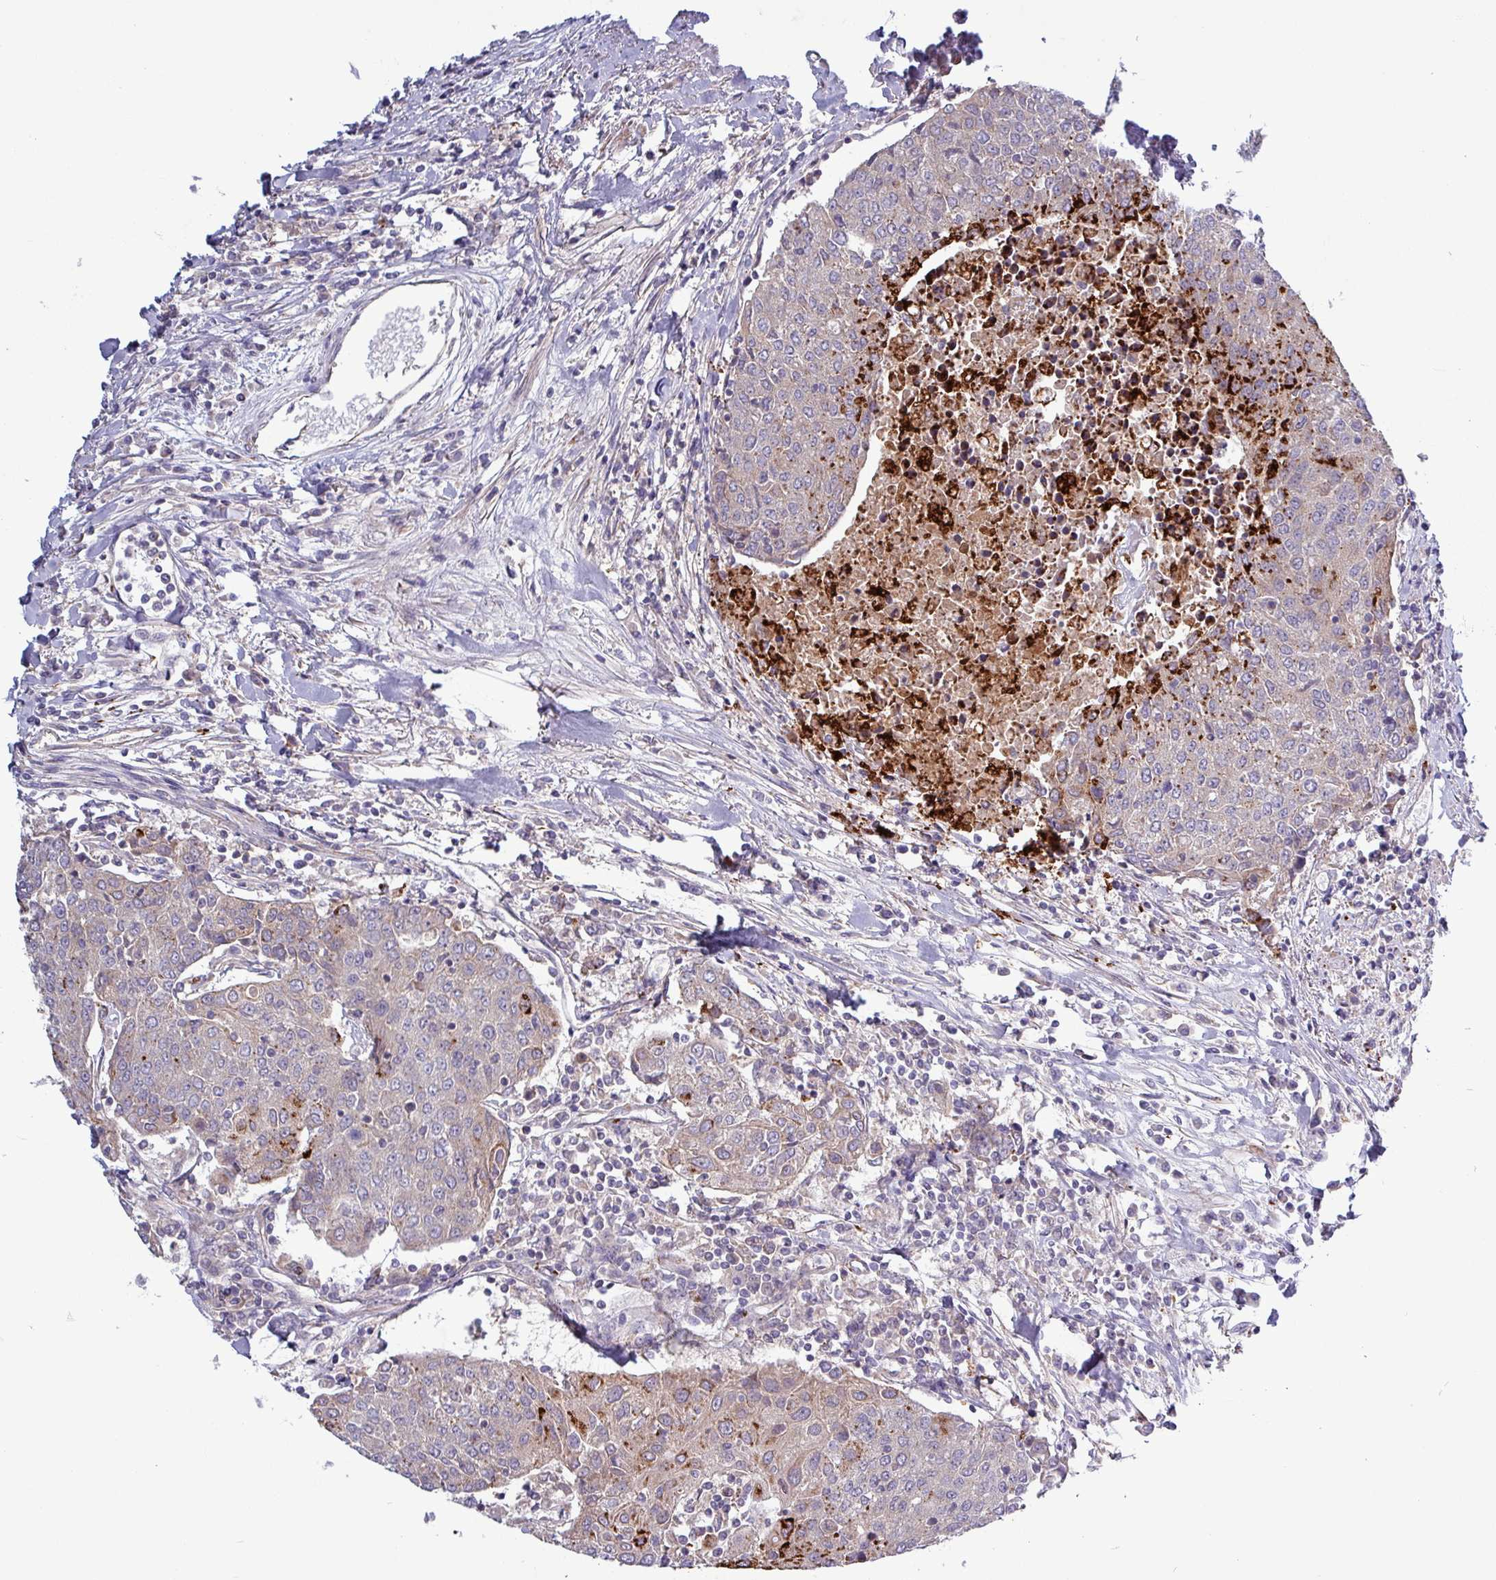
{"staining": {"intensity": "strong", "quantity": "<25%", "location": "cytoplasmic/membranous"}, "tissue": "urothelial cancer", "cell_type": "Tumor cells", "image_type": "cancer", "snomed": [{"axis": "morphology", "description": "Urothelial carcinoma, High grade"}, {"axis": "topography", "description": "Urinary bladder"}], "caption": "The micrograph demonstrates immunohistochemical staining of urothelial cancer. There is strong cytoplasmic/membranous staining is appreciated in approximately <25% of tumor cells.", "gene": "PLIN2", "patient": {"sex": "female", "age": 85}}